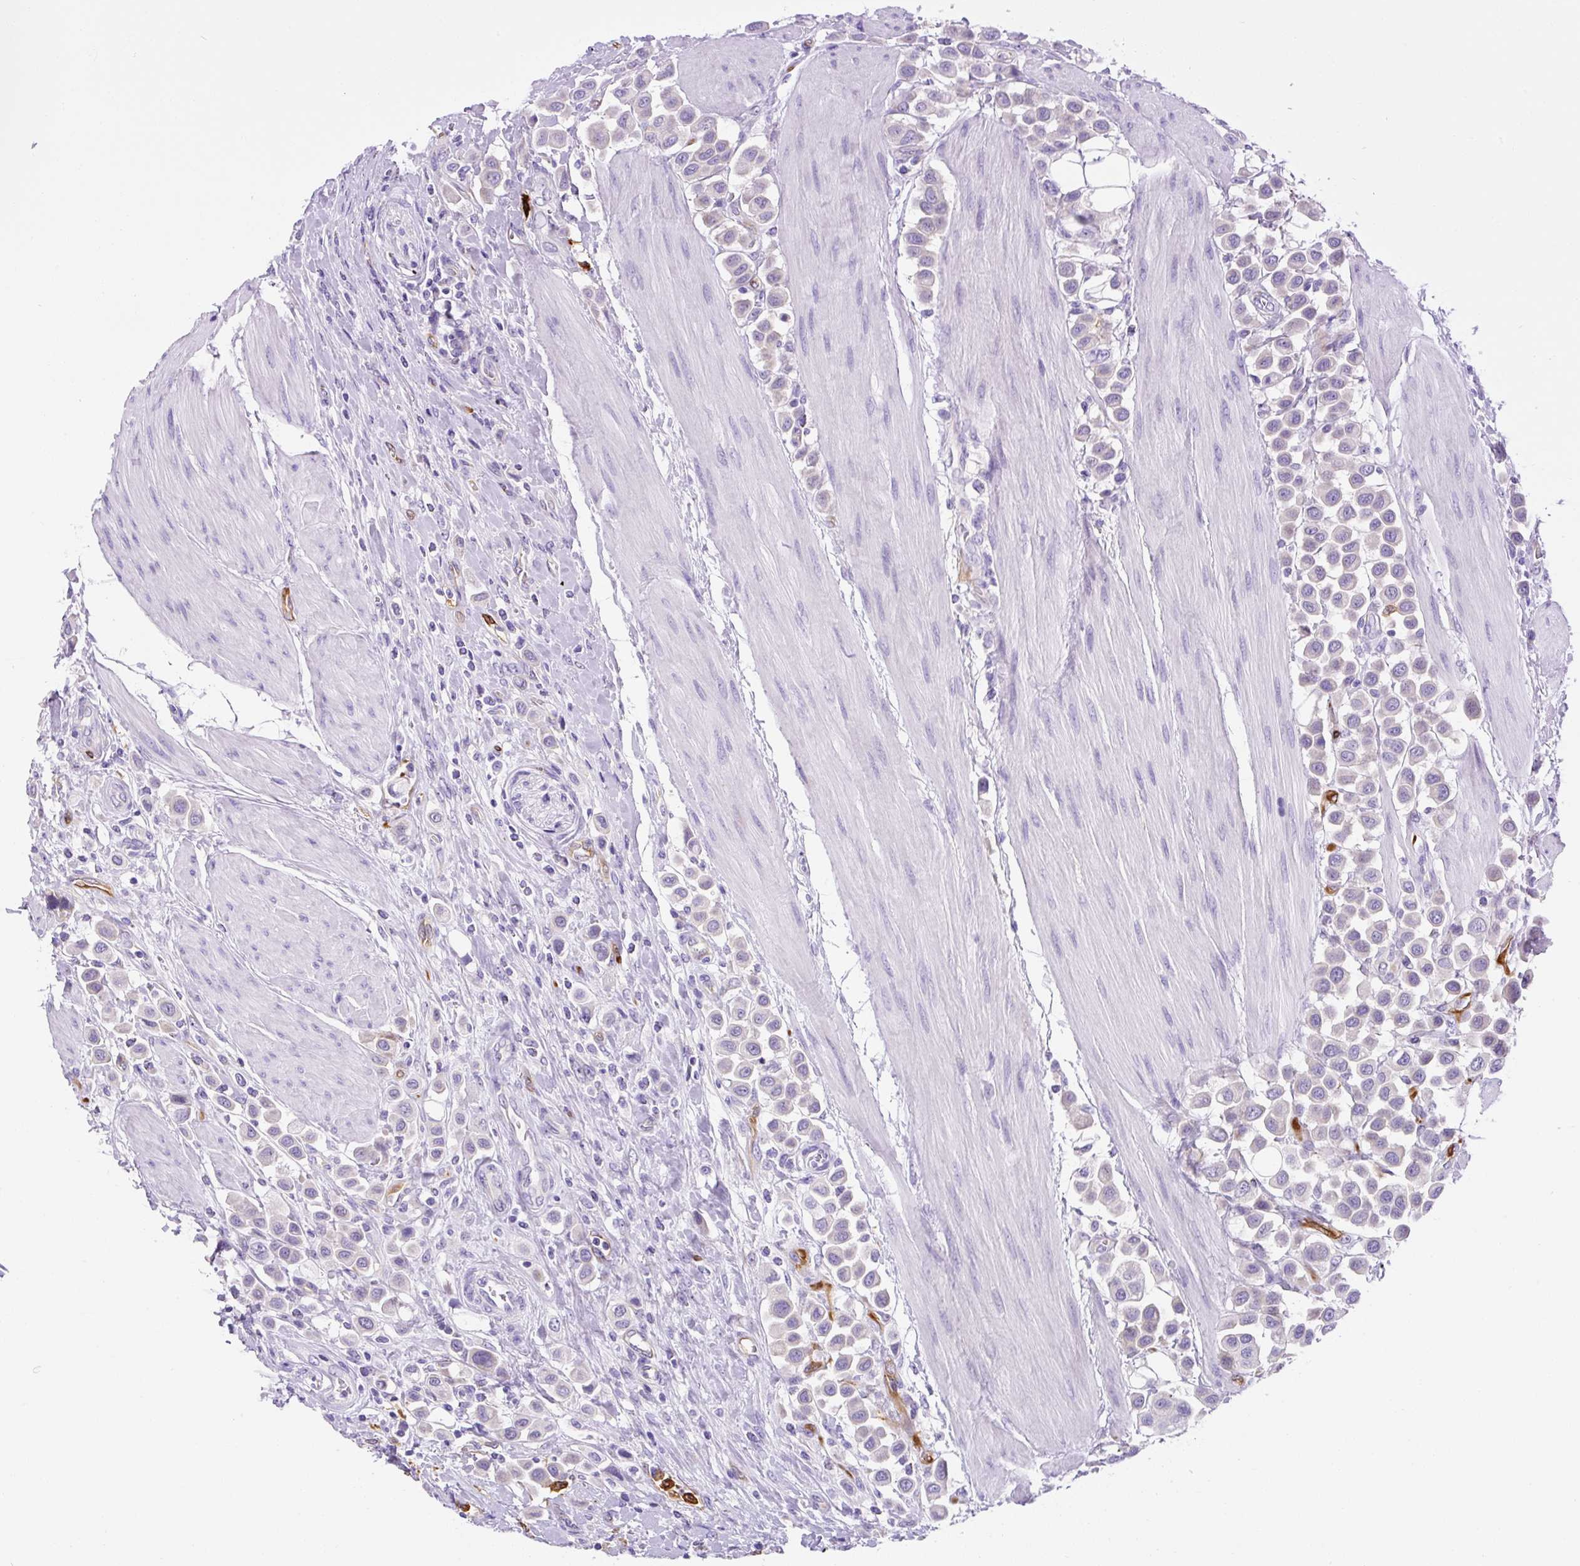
{"staining": {"intensity": "negative", "quantity": "none", "location": "none"}, "tissue": "urothelial cancer", "cell_type": "Tumor cells", "image_type": "cancer", "snomed": [{"axis": "morphology", "description": "Urothelial carcinoma, High grade"}, {"axis": "topography", "description": "Urinary bladder"}], "caption": "This is an immunohistochemistry (IHC) micrograph of human urothelial cancer. There is no expression in tumor cells.", "gene": "ASB4", "patient": {"sex": "male", "age": 50}}